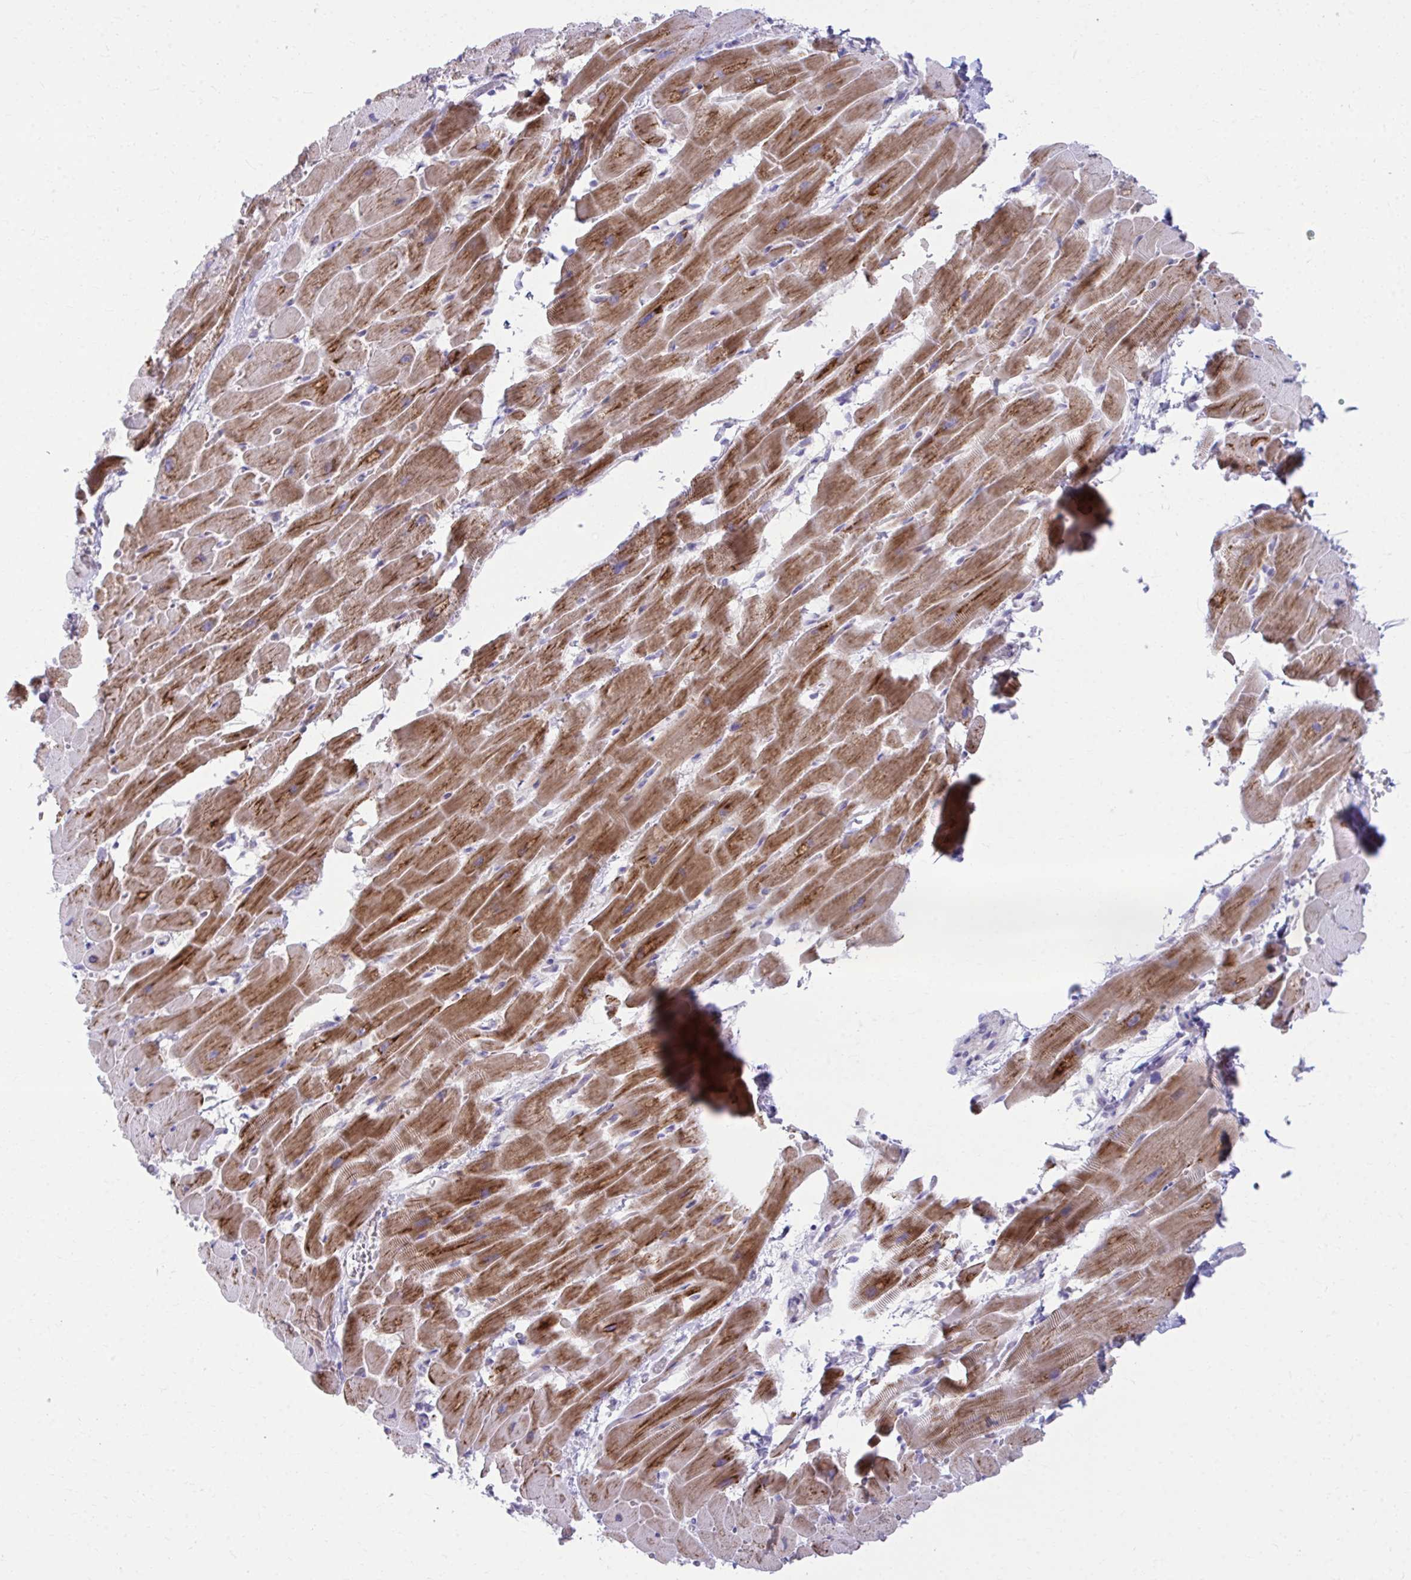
{"staining": {"intensity": "moderate", "quantity": ">75%", "location": "cytoplasmic/membranous"}, "tissue": "heart muscle", "cell_type": "Cardiomyocytes", "image_type": "normal", "snomed": [{"axis": "morphology", "description": "Normal tissue, NOS"}, {"axis": "topography", "description": "Heart"}], "caption": "Cardiomyocytes demonstrate medium levels of moderate cytoplasmic/membranous positivity in about >75% of cells in benign human heart muscle.", "gene": "OR7A5", "patient": {"sex": "male", "age": 37}}